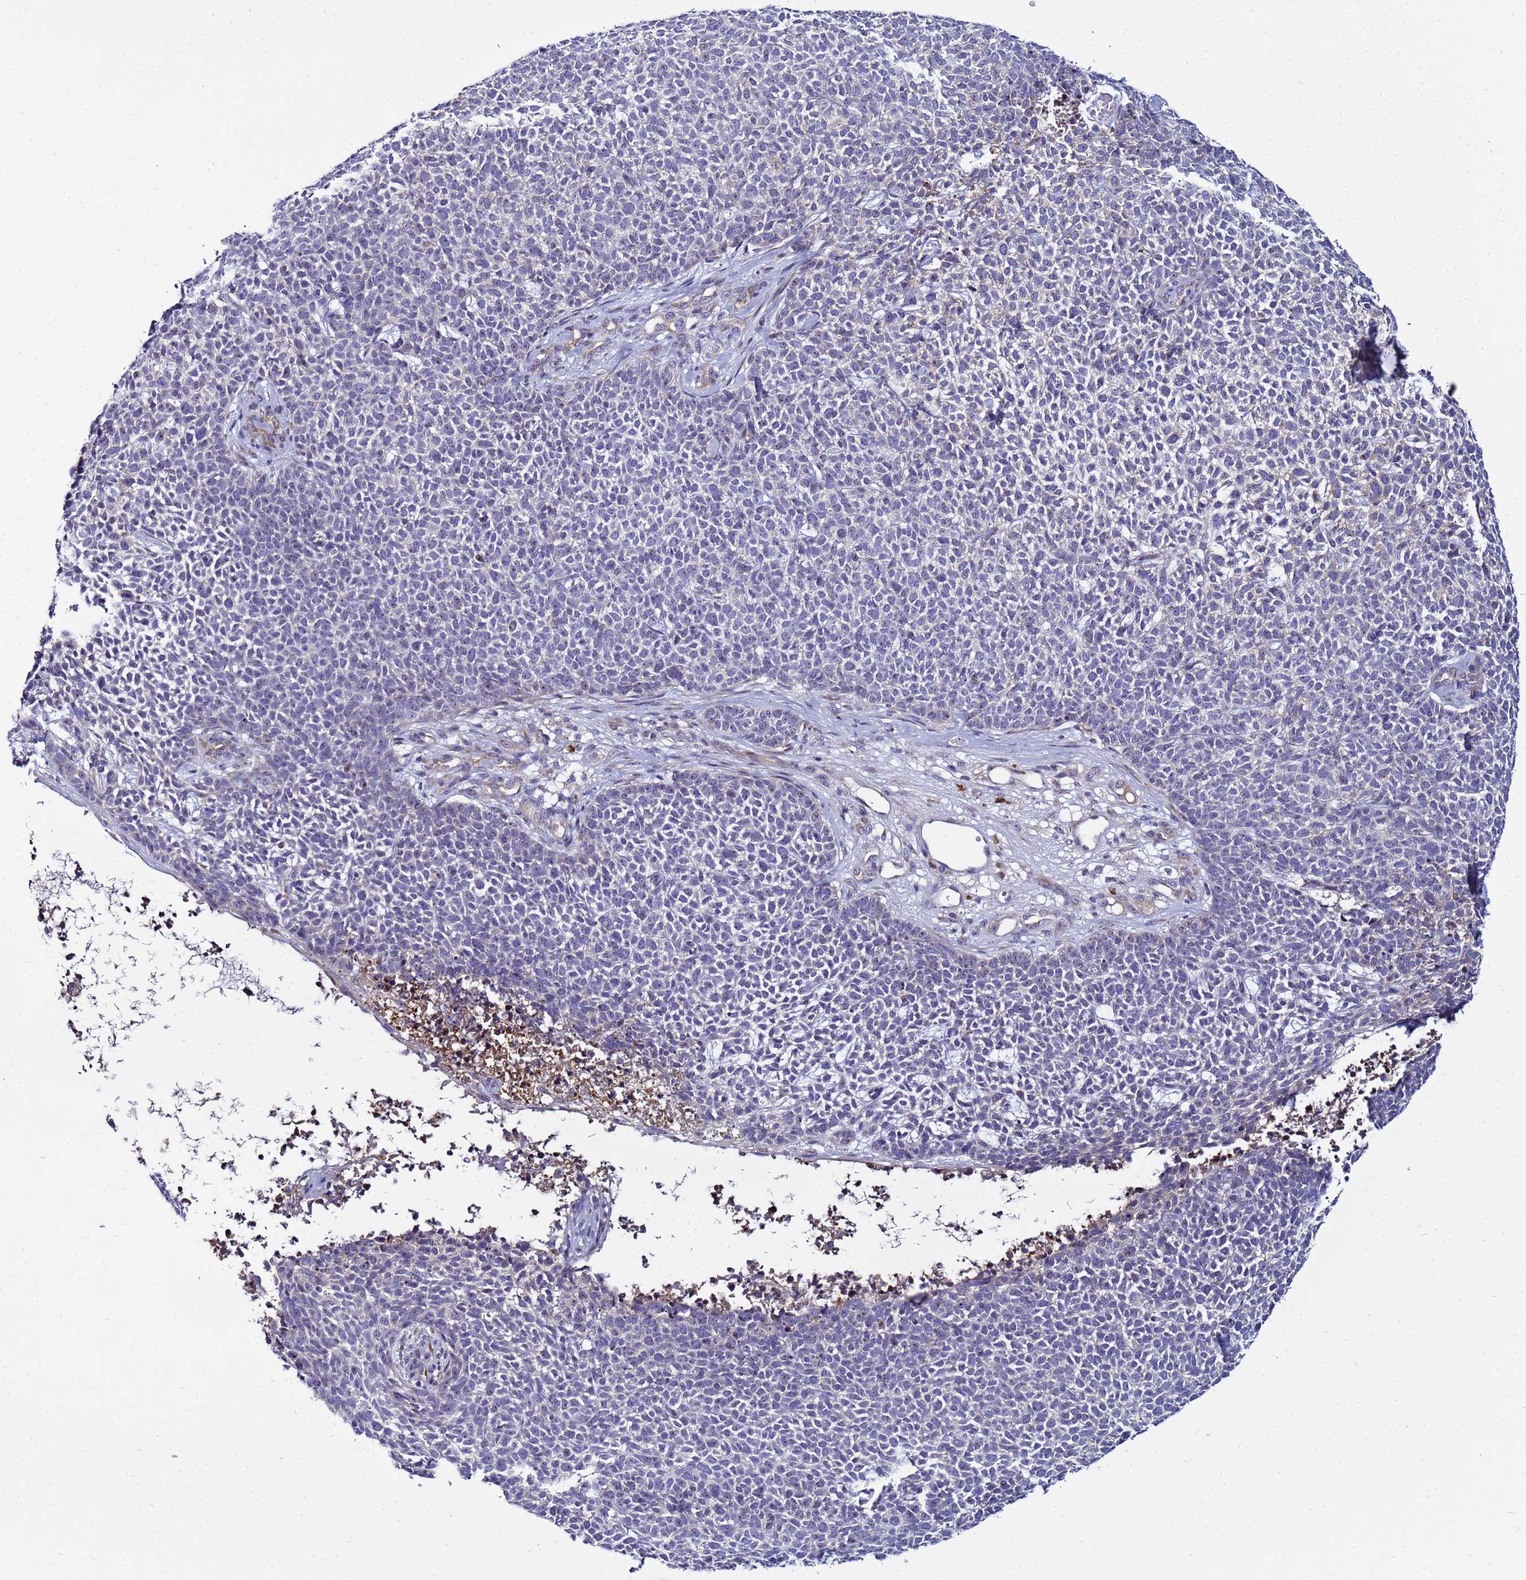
{"staining": {"intensity": "negative", "quantity": "none", "location": "none"}, "tissue": "skin cancer", "cell_type": "Tumor cells", "image_type": "cancer", "snomed": [{"axis": "morphology", "description": "Basal cell carcinoma"}, {"axis": "topography", "description": "Skin"}], "caption": "Human skin cancer stained for a protein using immunohistochemistry exhibits no positivity in tumor cells.", "gene": "NOL8", "patient": {"sex": "female", "age": 84}}